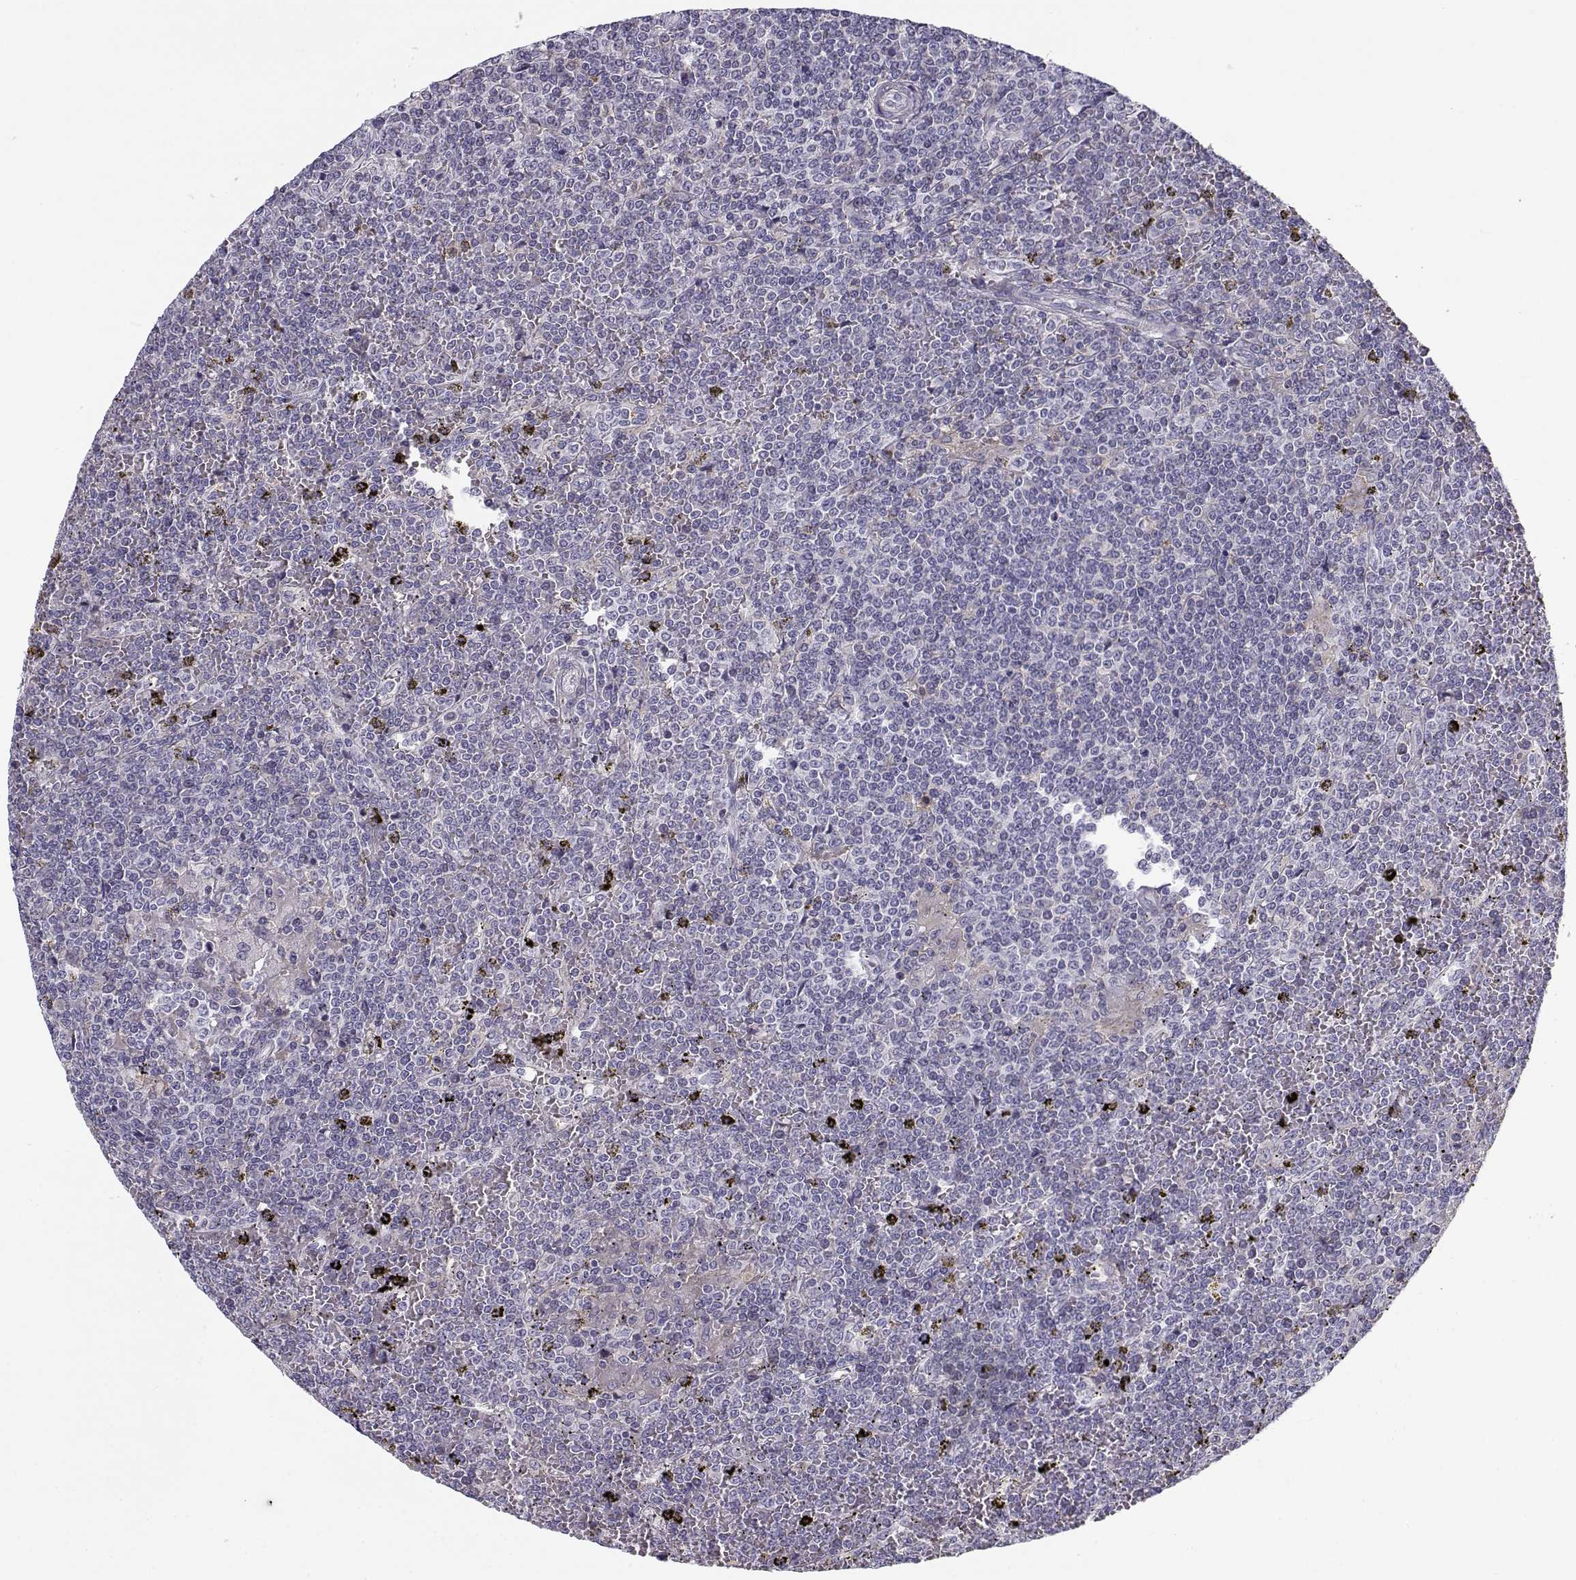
{"staining": {"intensity": "negative", "quantity": "none", "location": "none"}, "tissue": "lymphoma", "cell_type": "Tumor cells", "image_type": "cancer", "snomed": [{"axis": "morphology", "description": "Malignant lymphoma, non-Hodgkin's type, Low grade"}, {"axis": "topography", "description": "Spleen"}], "caption": "DAB immunohistochemical staining of human lymphoma demonstrates no significant expression in tumor cells.", "gene": "CREB3L3", "patient": {"sex": "female", "age": 19}}